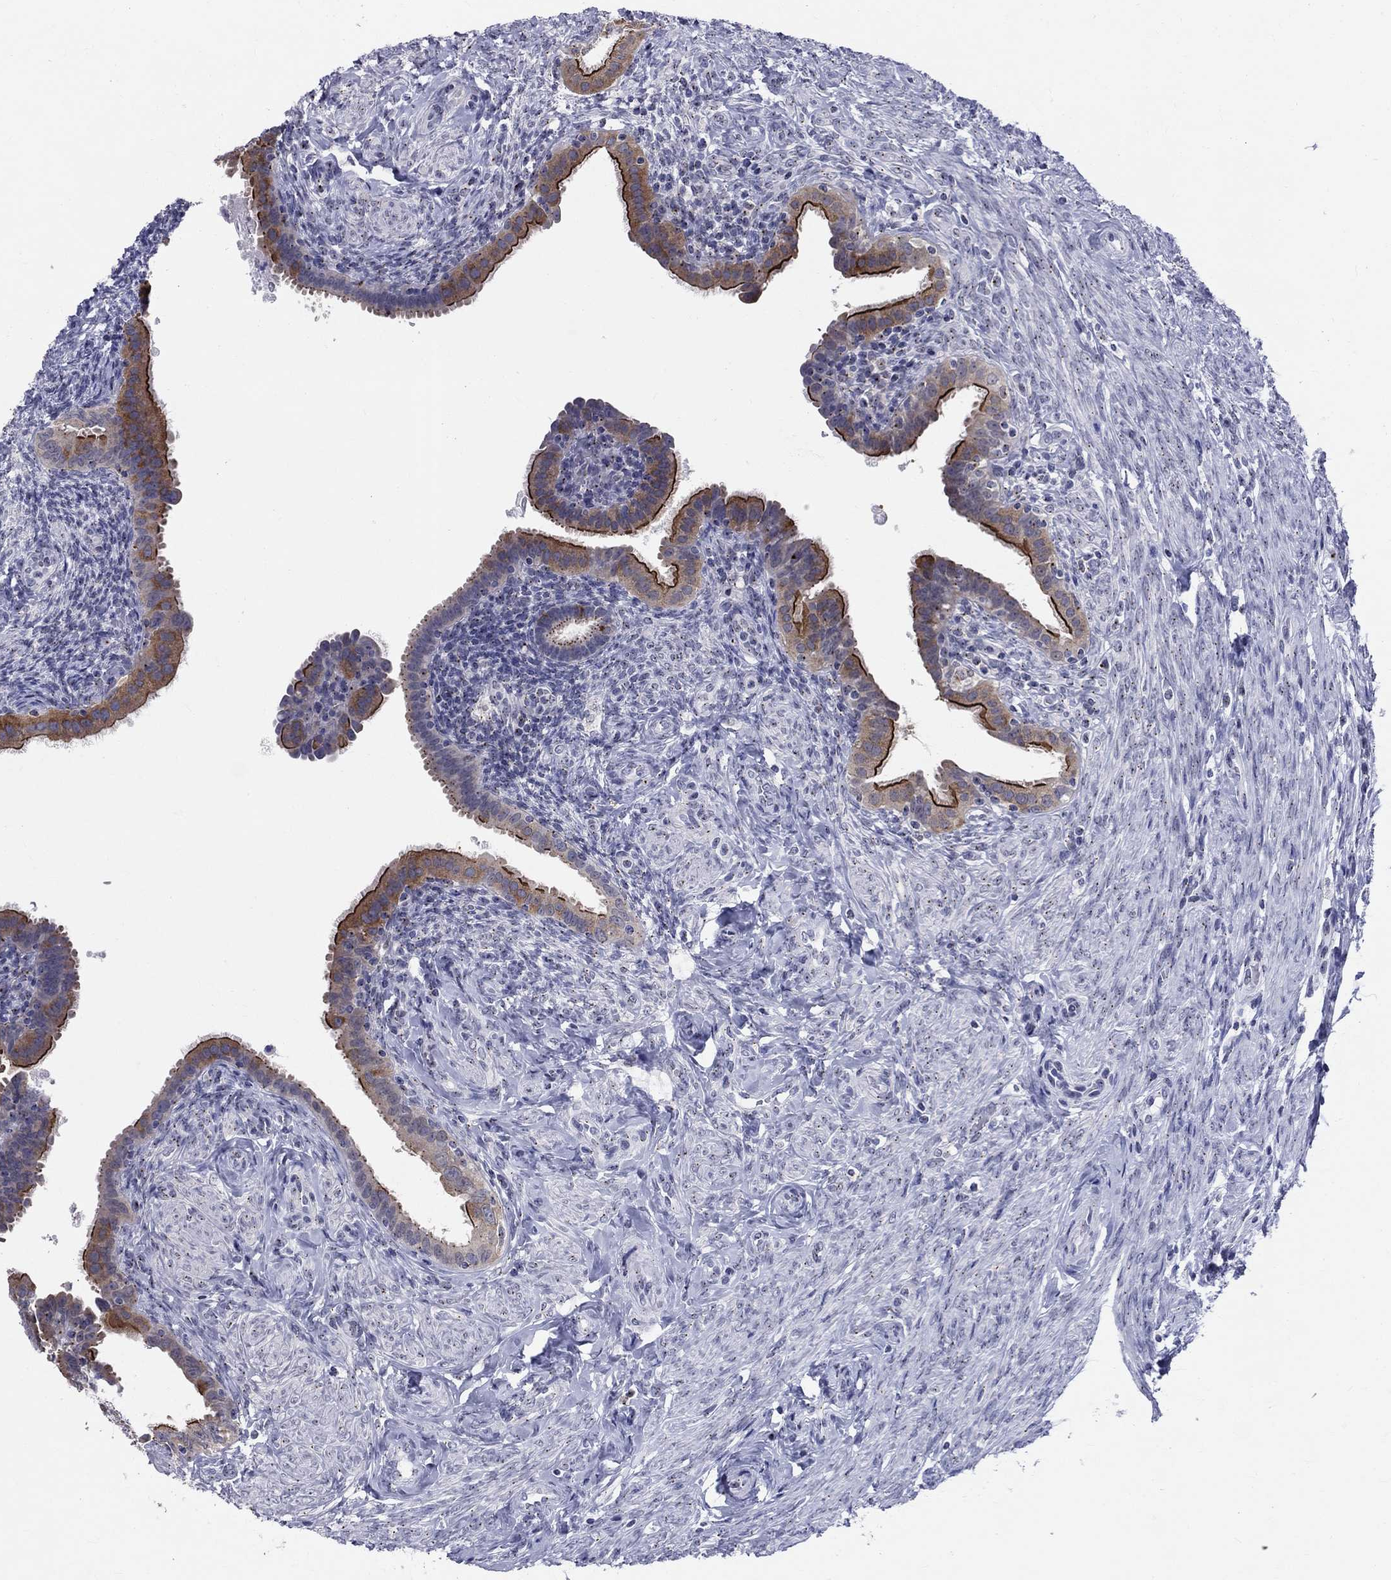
{"staining": {"intensity": "strong", "quantity": "25%-75%", "location": "cytoplasmic/membranous"}, "tissue": "fallopian tube", "cell_type": "Glandular cells", "image_type": "normal", "snomed": [{"axis": "morphology", "description": "Normal tissue, NOS"}, {"axis": "topography", "description": "Fallopian tube"}], "caption": "A photomicrograph showing strong cytoplasmic/membranous positivity in about 25%-75% of glandular cells in benign fallopian tube, as visualized by brown immunohistochemical staining.", "gene": "CEP43", "patient": {"sex": "female", "age": 41}}